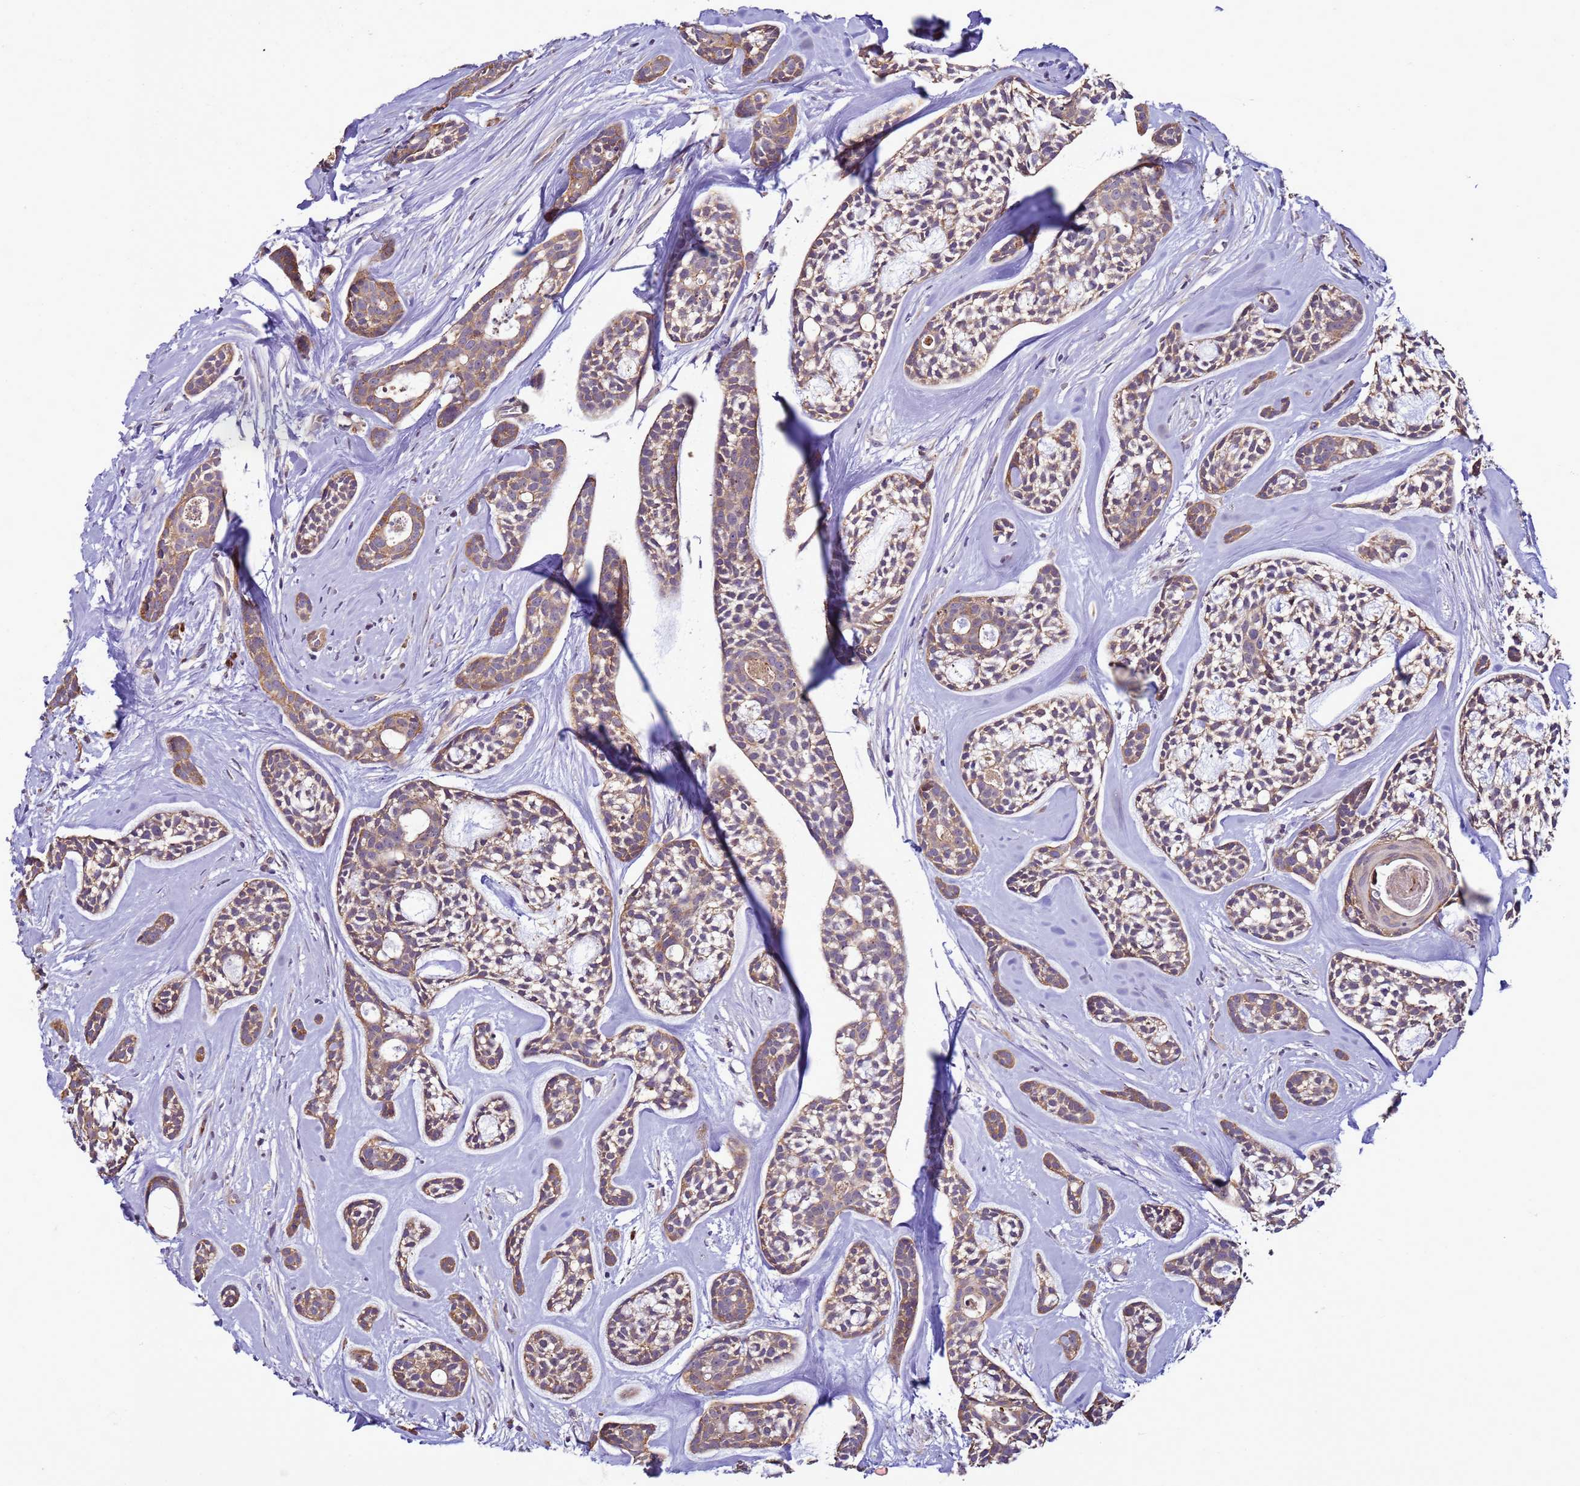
{"staining": {"intensity": "weak", "quantity": ">75%", "location": "cytoplasmic/membranous"}, "tissue": "head and neck cancer", "cell_type": "Tumor cells", "image_type": "cancer", "snomed": [{"axis": "morphology", "description": "Adenocarcinoma, NOS"}, {"axis": "topography", "description": "Subcutis"}, {"axis": "topography", "description": "Head-Neck"}], "caption": "The image exhibits a brown stain indicating the presence of a protein in the cytoplasmic/membranous of tumor cells in head and neck cancer.", "gene": "GEN1", "patient": {"sex": "female", "age": 73}}